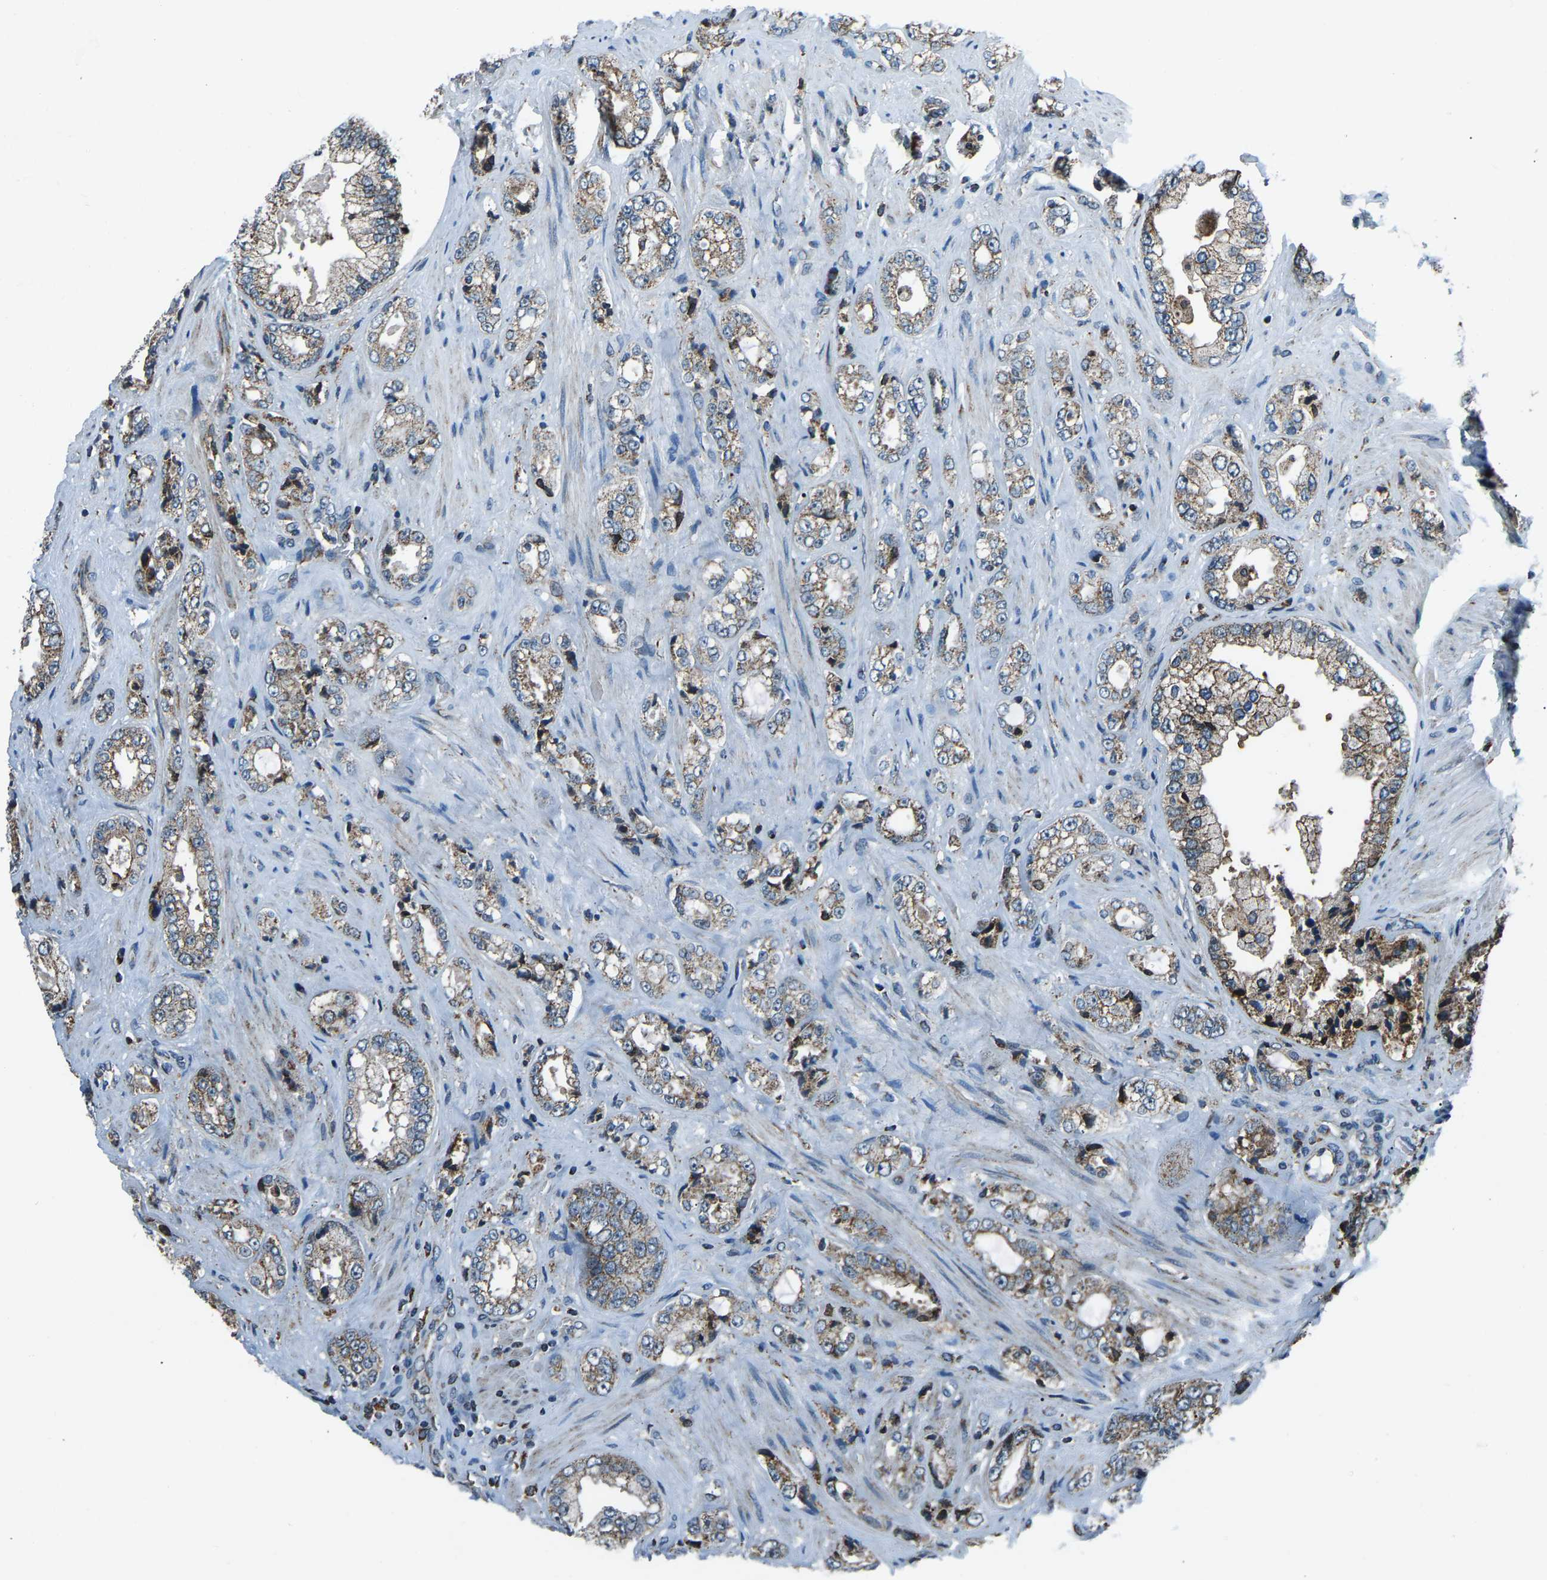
{"staining": {"intensity": "weak", "quantity": "25%-75%", "location": "cytoplasmic/membranous"}, "tissue": "prostate cancer", "cell_type": "Tumor cells", "image_type": "cancer", "snomed": [{"axis": "morphology", "description": "Adenocarcinoma, High grade"}, {"axis": "topography", "description": "Prostate"}], "caption": "This is a photomicrograph of IHC staining of high-grade adenocarcinoma (prostate), which shows weak positivity in the cytoplasmic/membranous of tumor cells.", "gene": "RBM33", "patient": {"sex": "male", "age": 61}}